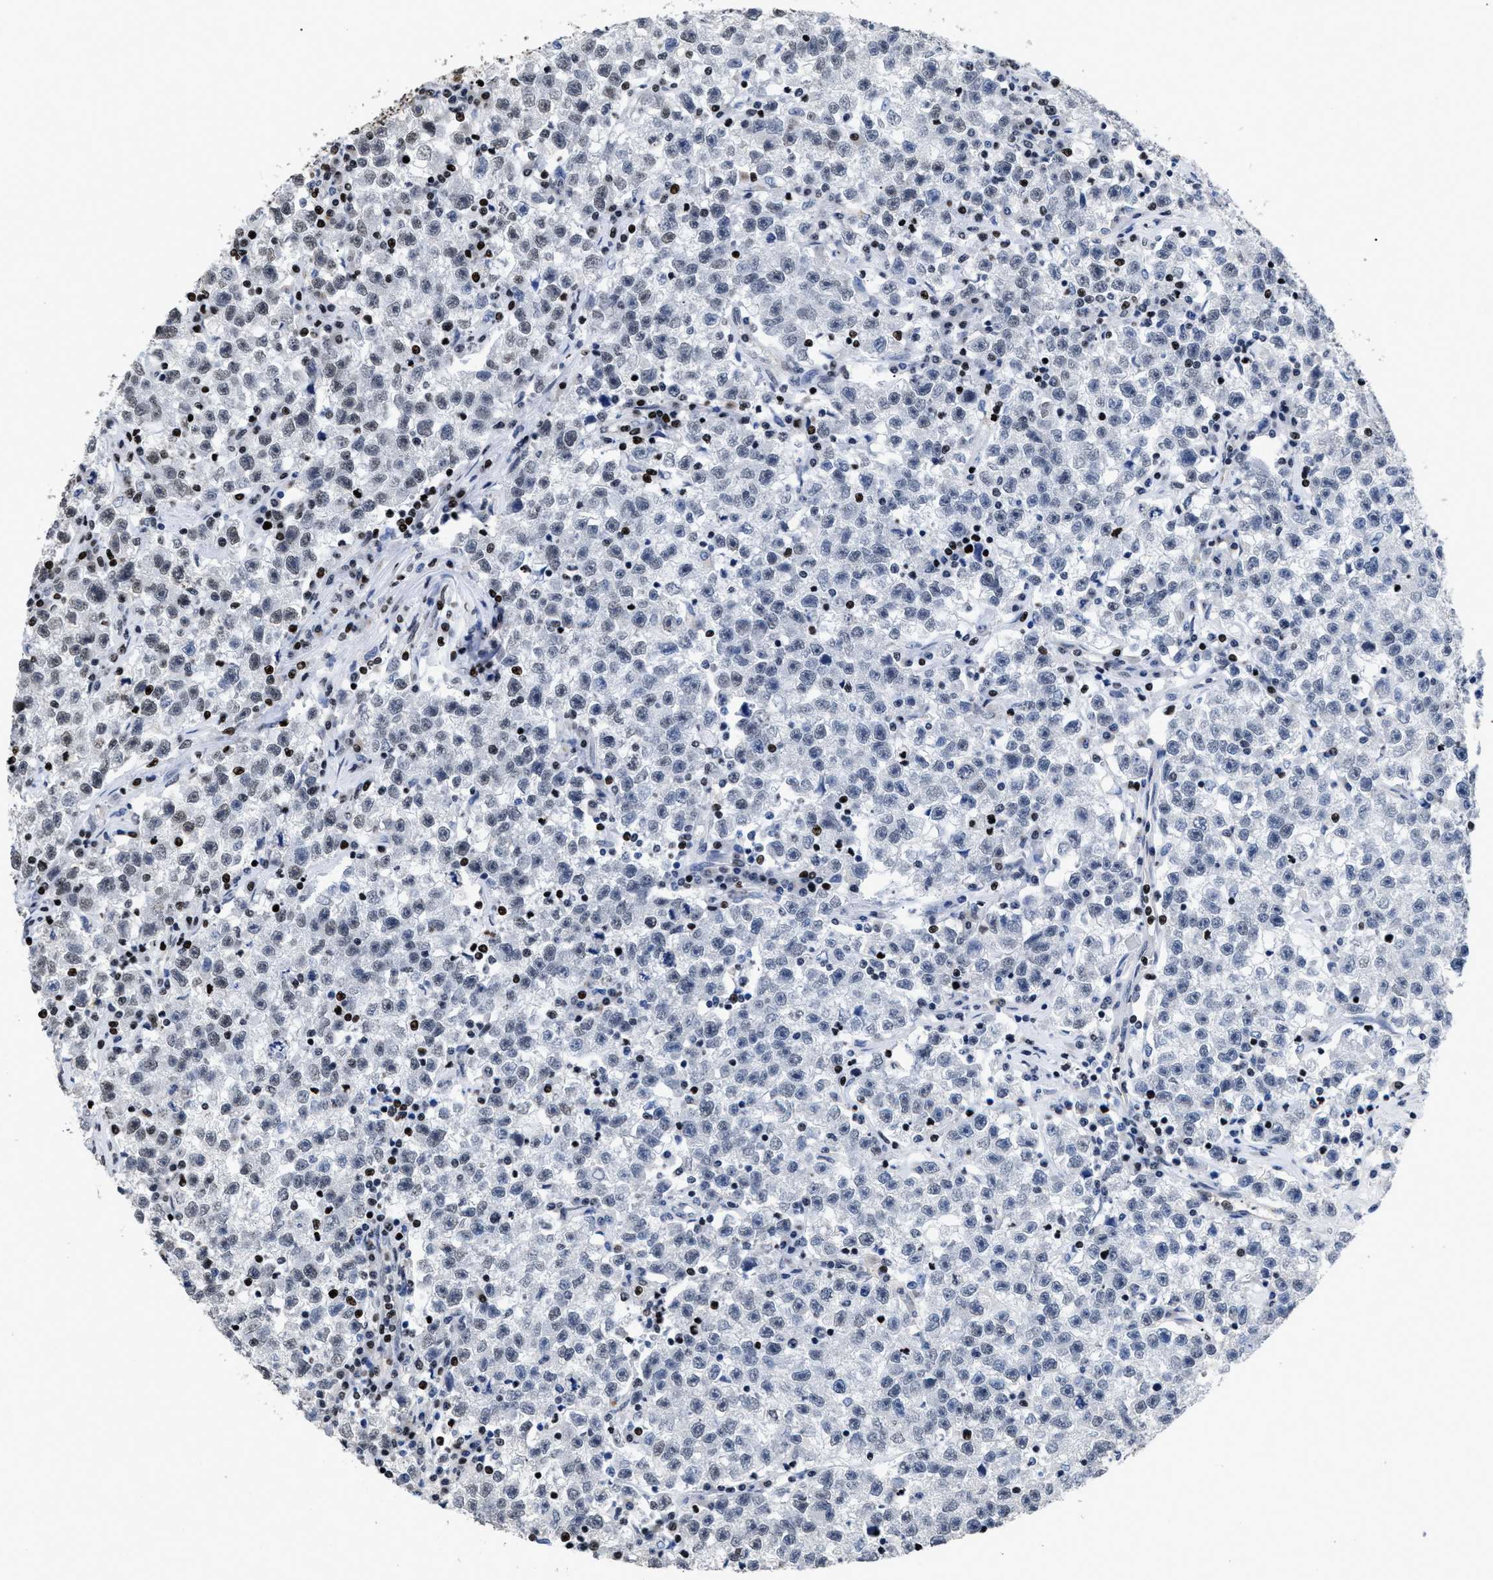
{"staining": {"intensity": "negative", "quantity": "none", "location": "none"}, "tissue": "testis cancer", "cell_type": "Tumor cells", "image_type": "cancer", "snomed": [{"axis": "morphology", "description": "Seminoma, NOS"}, {"axis": "topography", "description": "Testis"}], "caption": "A histopathology image of testis cancer stained for a protein shows no brown staining in tumor cells. (Stains: DAB (3,3'-diaminobenzidine) immunohistochemistry (IHC) with hematoxylin counter stain, Microscopy: brightfield microscopy at high magnification).", "gene": "CALHM3", "patient": {"sex": "male", "age": 22}}